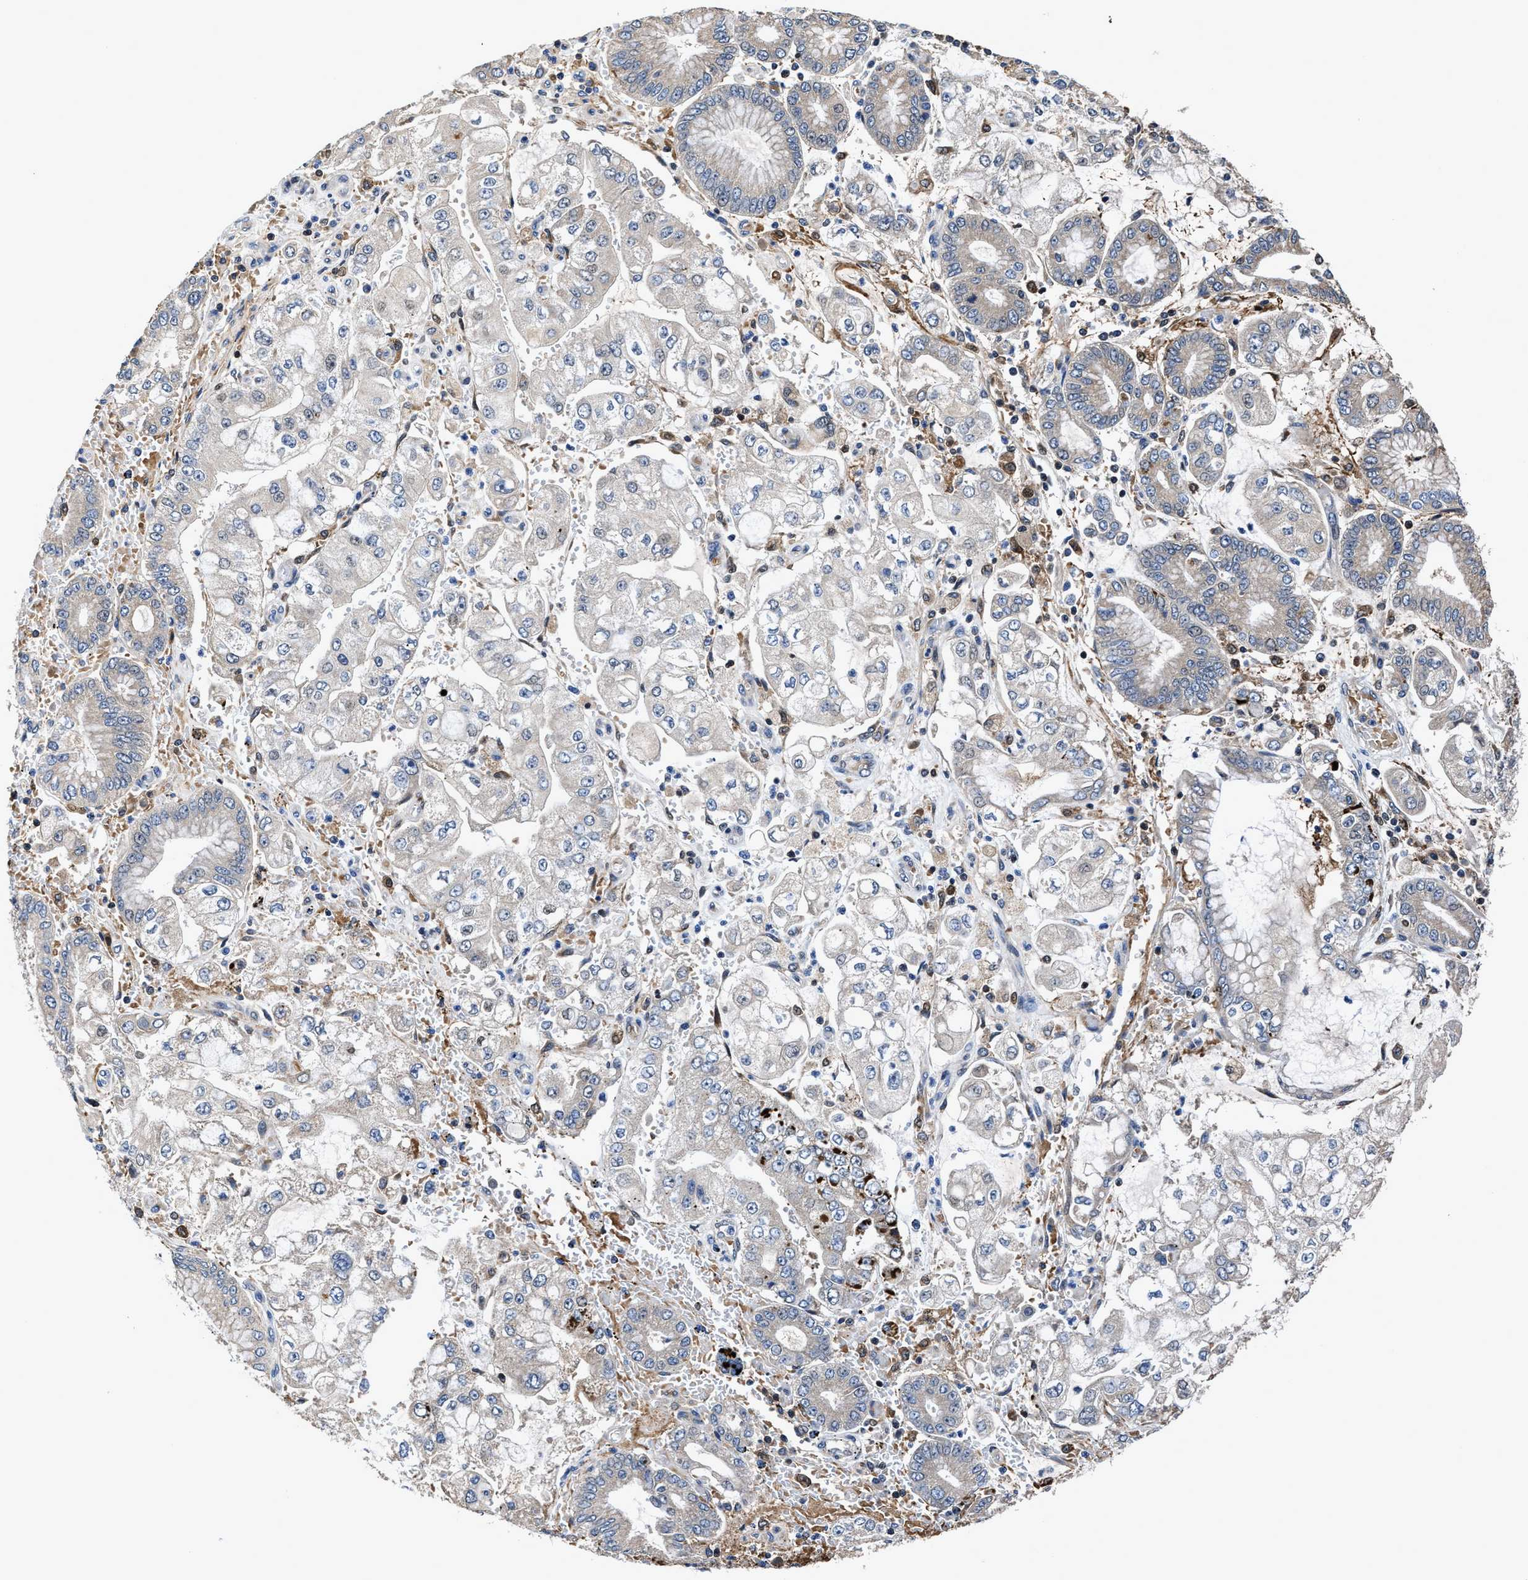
{"staining": {"intensity": "negative", "quantity": "none", "location": "none"}, "tissue": "stomach cancer", "cell_type": "Tumor cells", "image_type": "cancer", "snomed": [{"axis": "morphology", "description": "Adenocarcinoma, NOS"}, {"axis": "topography", "description": "Stomach"}], "caption": "Immunohistochemical staining of human stomach cancer (adenocarcinoma) demonstrates no significant positivity in tumor cells.", "gene": "RGS10", "patient": {"sex": "male", "age": 76}}